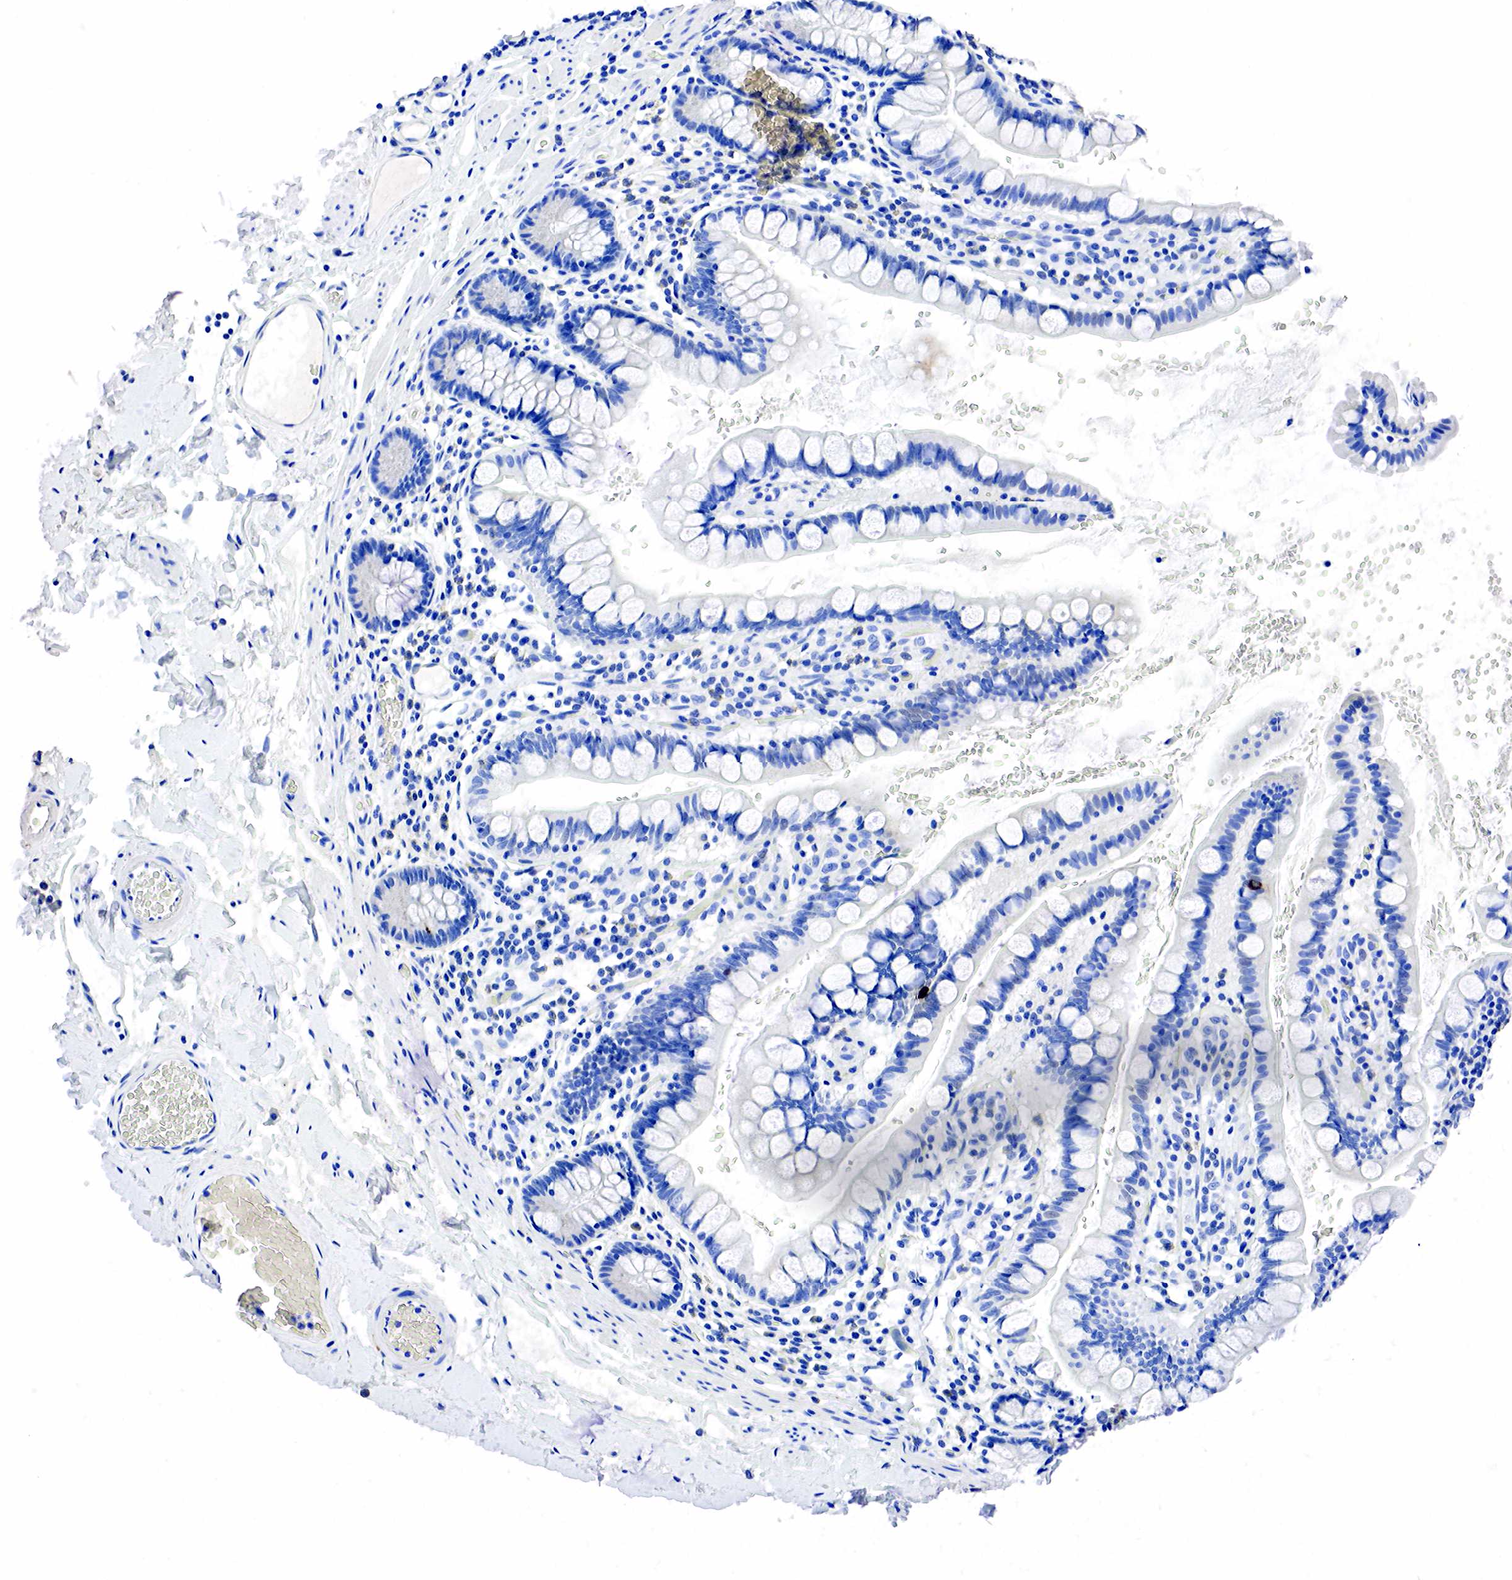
{"staining": {"intensity": "negative", "quantity": "none", "location": "none"}, "tissue": "colon", "cell_type": "Endothelial cells", "image_type": "normal", "snomed": [{"axis": "morphology", "description": "Normal tissue, NOS"}, {"axis": "topography", "description": "Colon"}], "caption": "IHC micrograph of unremarkable human colon stained for a protein (brown), which reveals no expression in endothelial cells. (DAB (3,3'-diaminobenzidine) immunohistochemistry with hematoxylin counter stain).", "gene": "SST", "patient": {"sex": "male", "age": 54}}